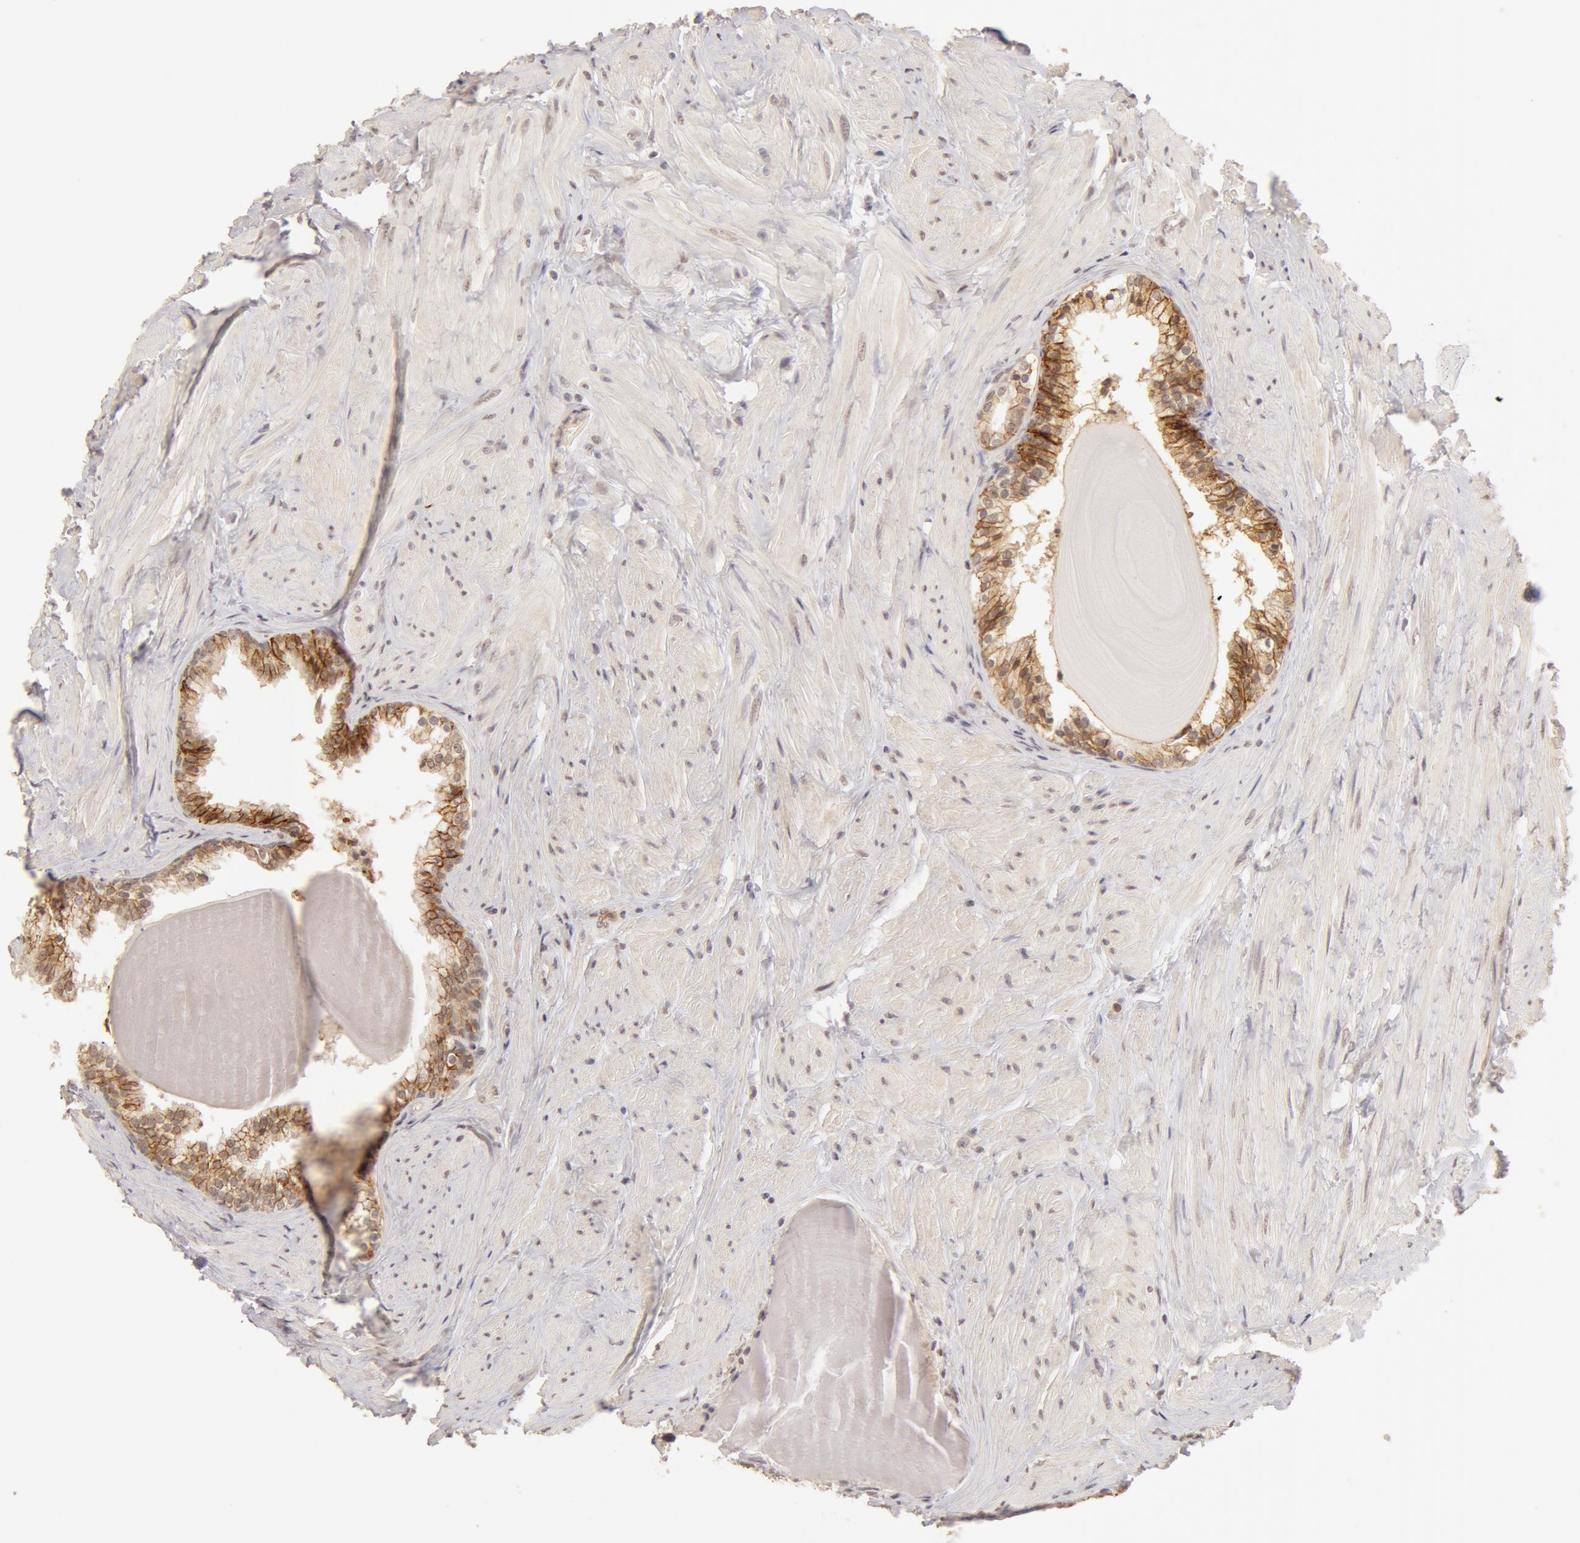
{"staining": {"intensity": "moderate", "quantity": ">75%", "location": "cytoplasmic/membranous"}, "tissue": "prostate", "cell_type": "Glandular cells", "image_type": "normal", "snomed": [{"axis": "morphology", "description": "Normal tissue, NOS"}, {"axis": "topography", "description": "Prostate"}], "caption": "Normal prostate exhibits moderate cytoplasmic/membranous staining in approximately >75% of glandular cells.", "gene": "ADAM10", "patient": {"sex": "male", "age": 65}}